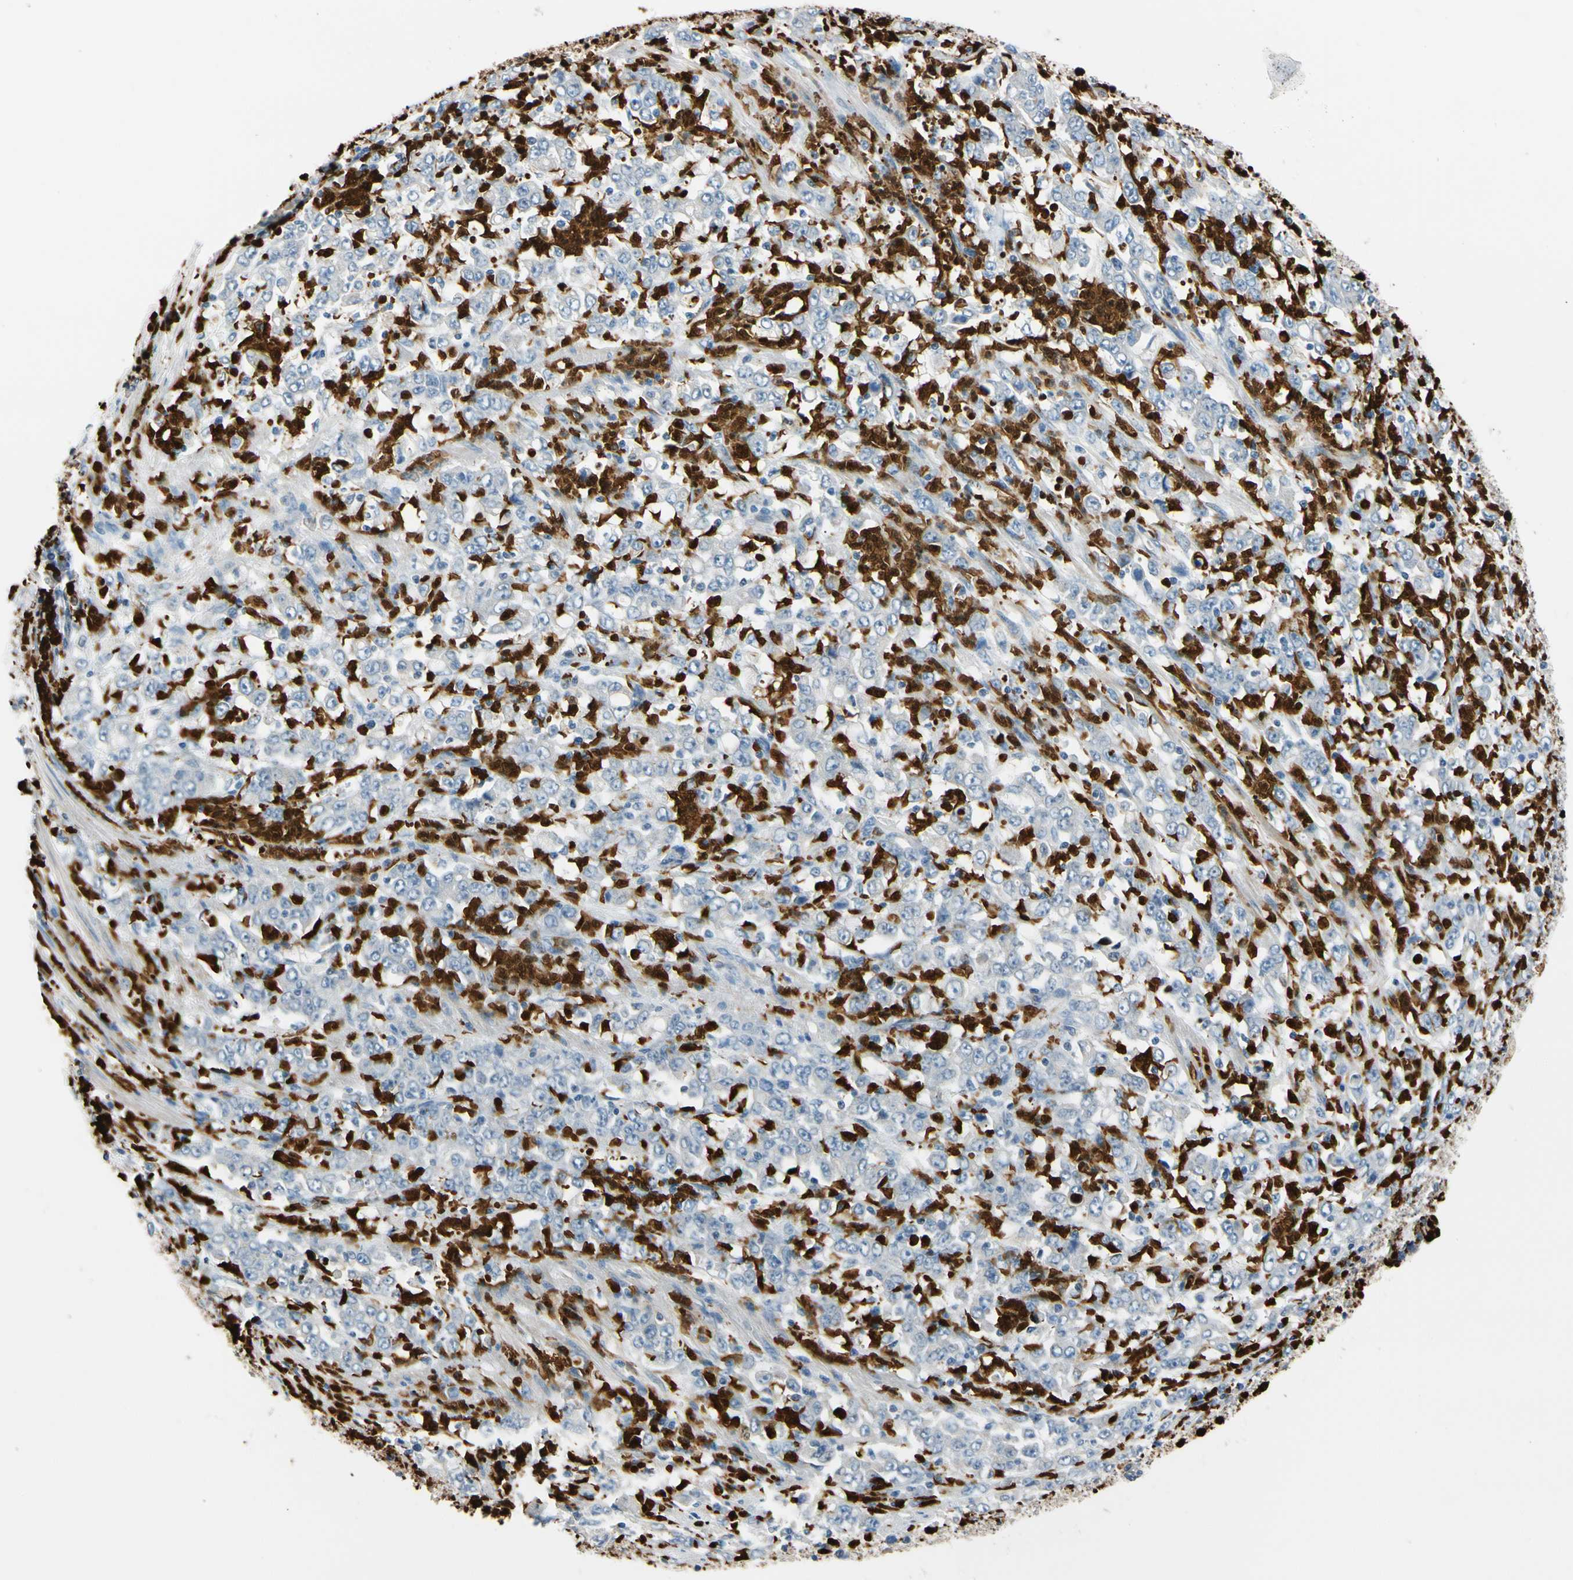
{"staining": {"intensity": "negative", "quantity": "none", "location": "none"}, "tissue": "stomach cancer", "cell_type": "Tumor cells", "image_type": "cancer", "snomed": [{"axis": "morphology", "description": "Adenocarcinoma, NOS"}, {"axis": "topography", "description": "Stomach, lower"}], "caption": "Immunohistochemistry (IHC) of human adenocarcinoma (stomach) displays no expression in tumor cells.", "gene": "TRAF5", "patient": {"sex": "female", "age": 71}}